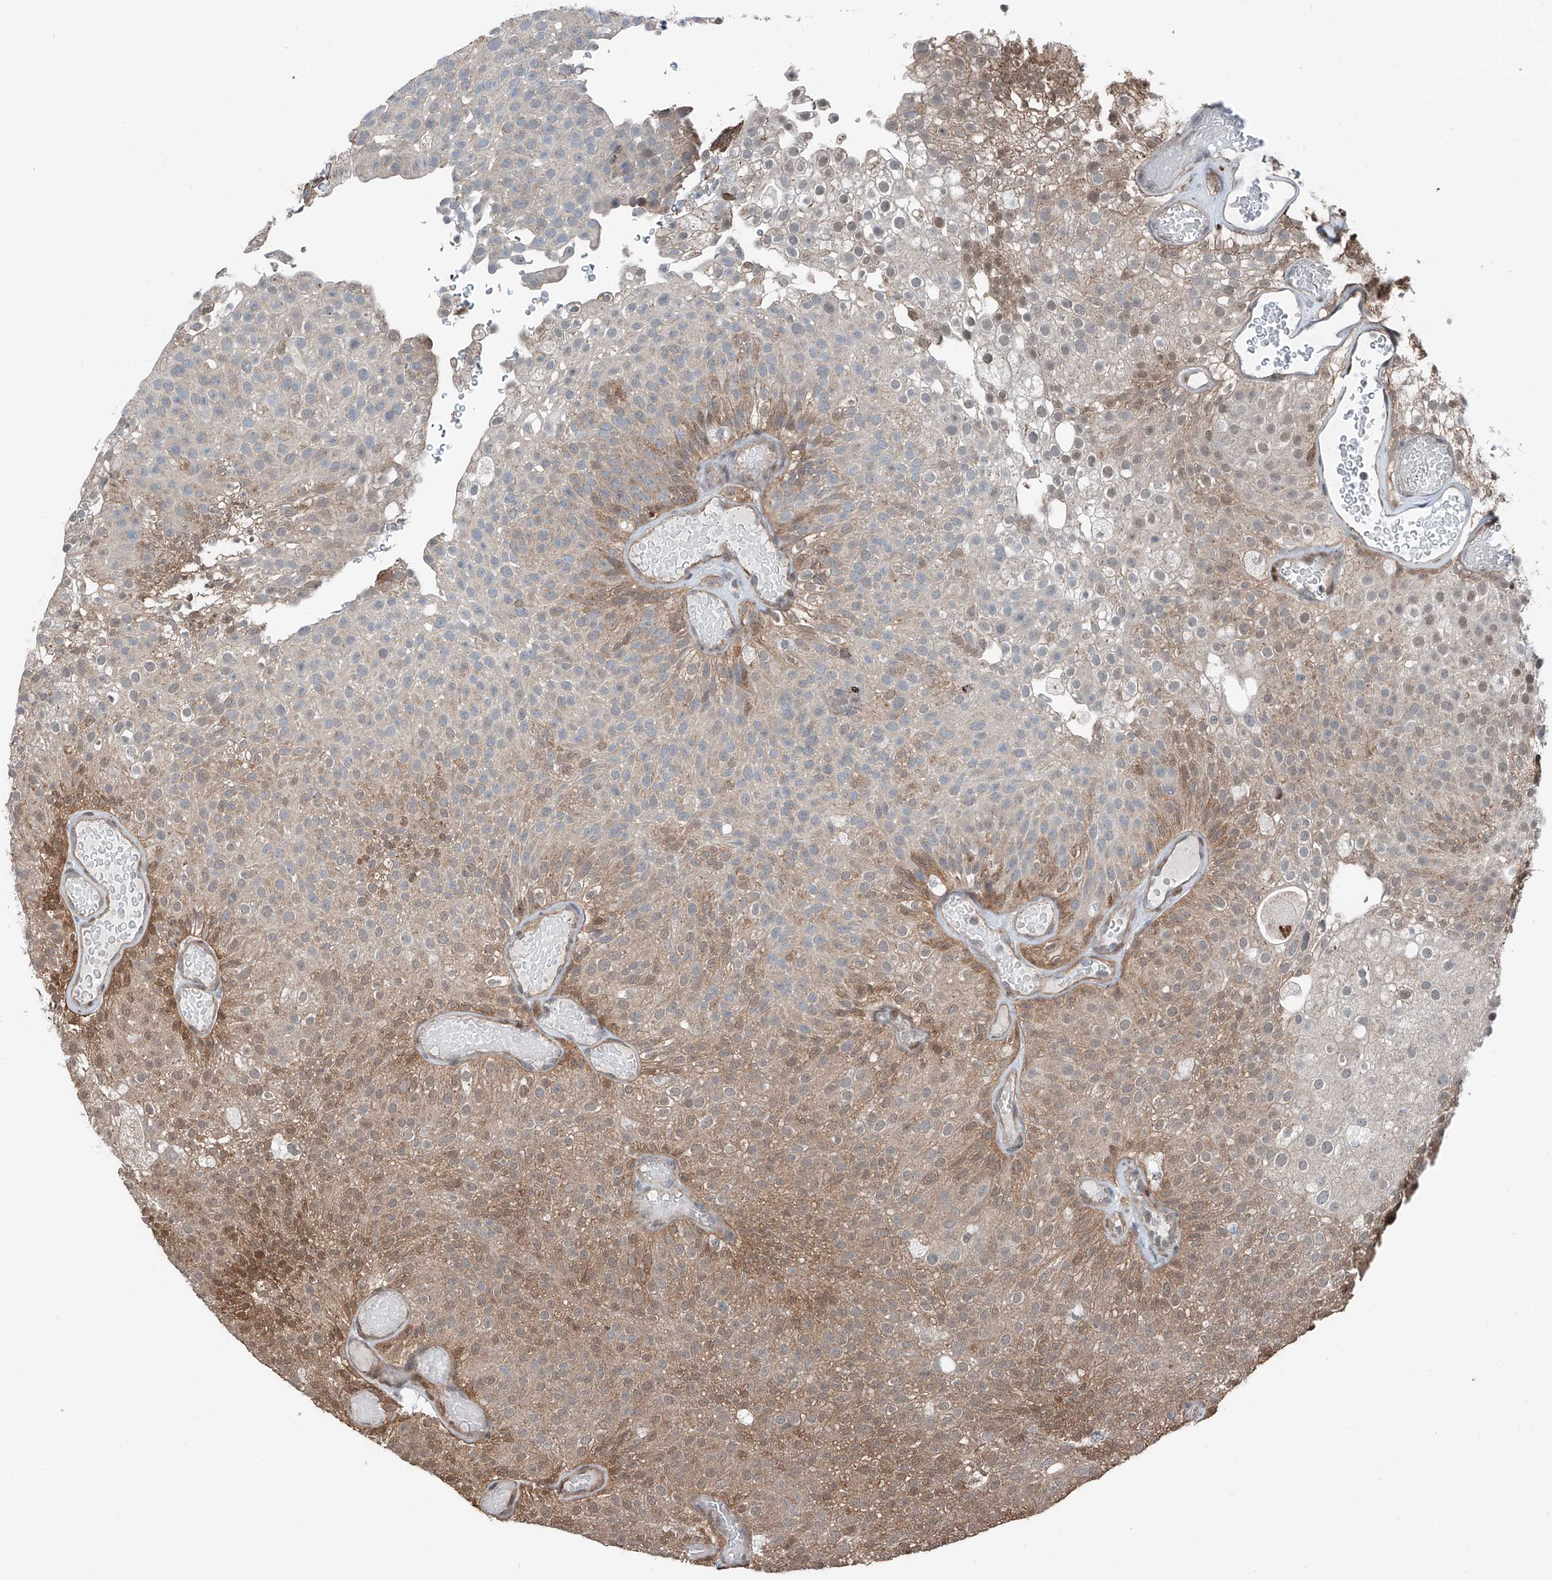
{"staining": {"intensity": "moderate", "quantity": "25%-75%", "location": "cytoplasmic/membranous,nuclear"}, "tissue": "urothelial cancer", "cell_type": "Tumor cells", "image_type": "cancer", "snomed": [{"axis": "morphology", "description": "Urothelial carcinoma, Low grade"}, {"axis": "topography", "description": "Urinary bladder"}], "caption": "This histopathology image shows immunohistochemistry (IHC) staining of human urothelial carcinoma (low-grade), with medium moderate cytoplasmic/membranous and nuclear positivity in approximately 25%-75% of tumor cells.", "gene": "HSPA6", "patient": {"sex": "male", "age": 78}}